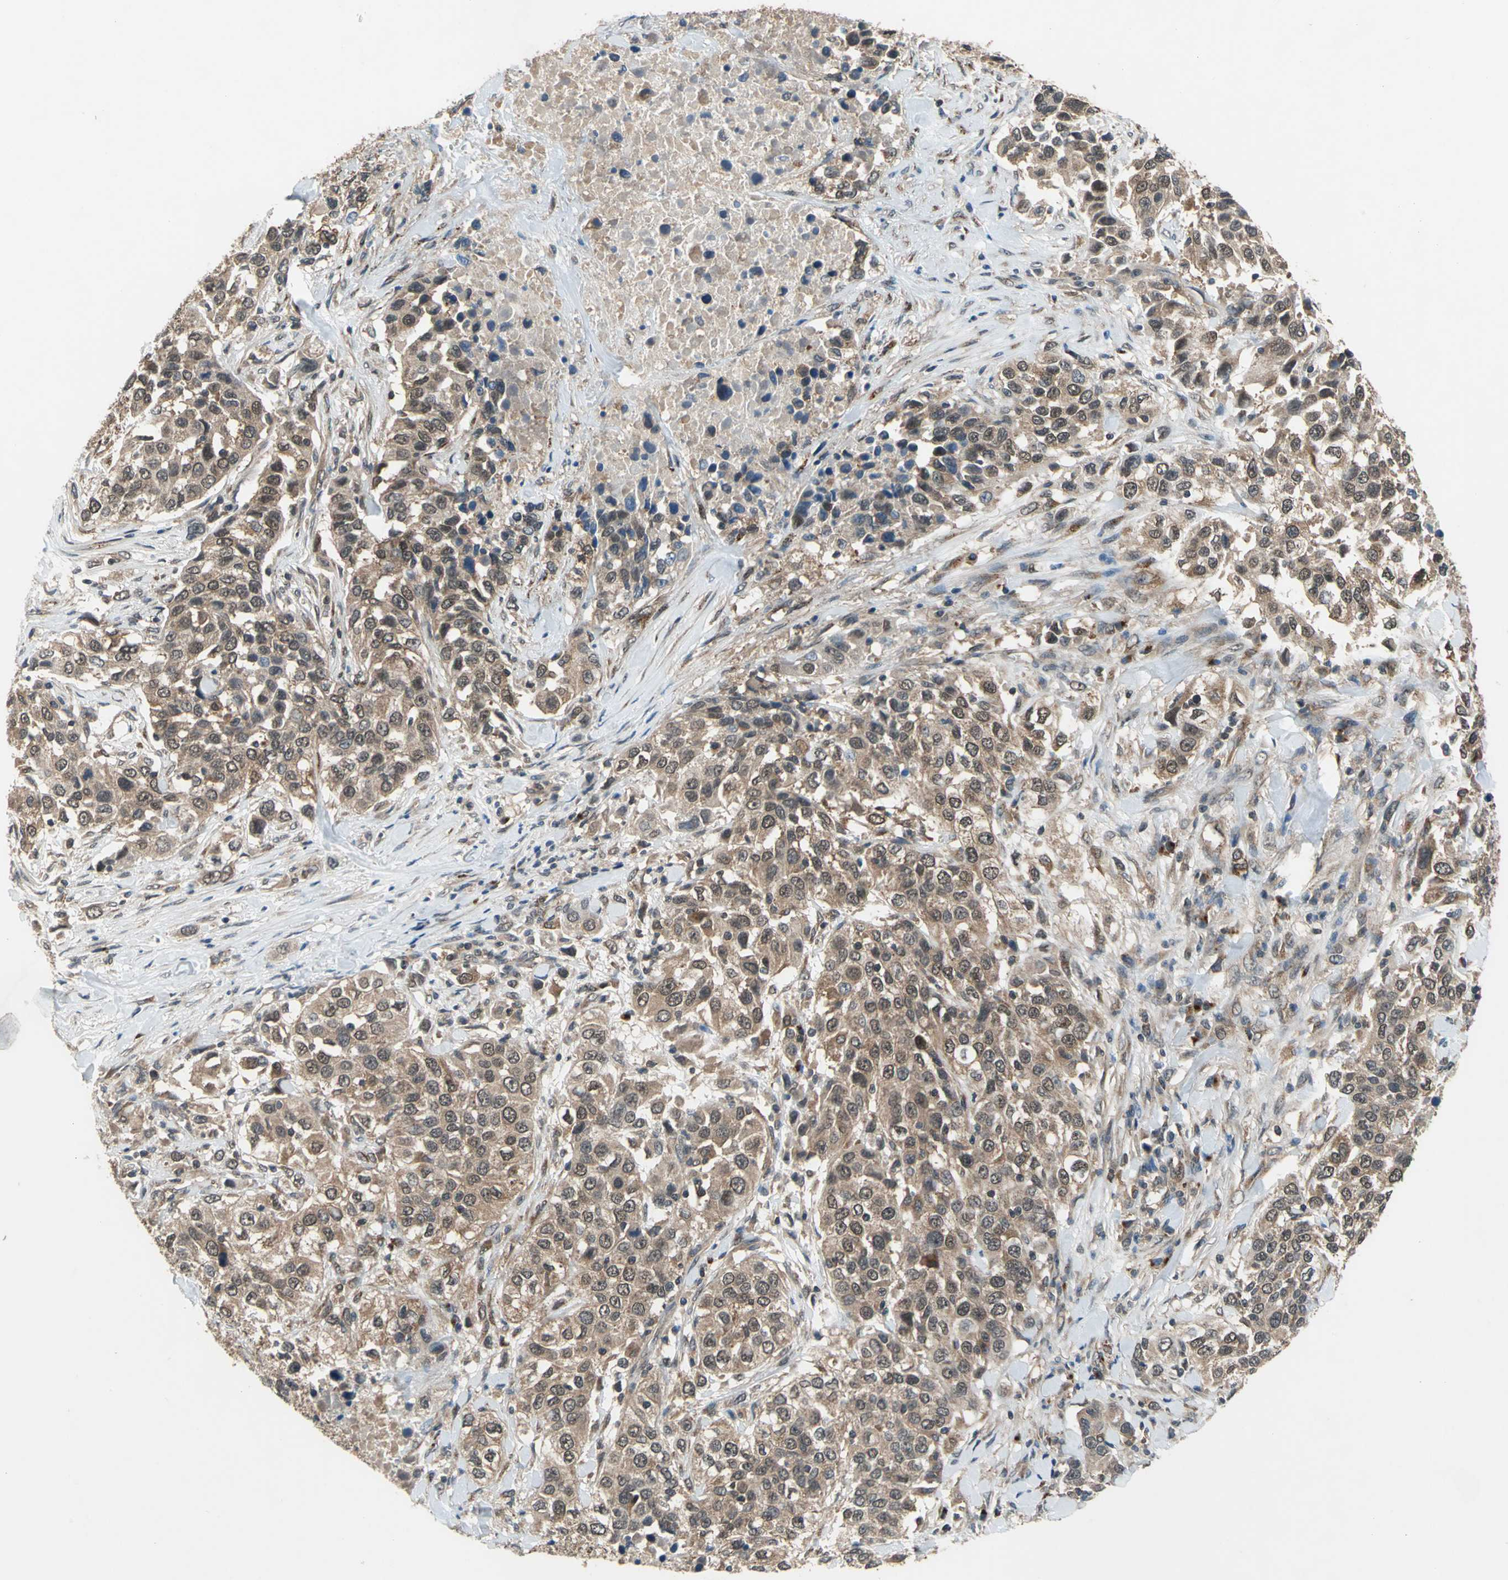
{"staining": {"intensity": "moderate", "quantity": ">75%", "location": "cytoplasmic/membranous,nuclear"}, "tissue": "urothelial cancer", "cell_type": "Tumor cells", "image_type": "cancer", "snomed": [{"axis": "morphology", "description": "Urothelial carcinoma, High grade"}, {"axis": "topography", "description": "Urinary bladder"}], "caption": "Urothelial carcinoma (high-grade) stained with immunohistochemistry (IHC) displays moderate cytoplasmic/membranous and nuclear positivity in approximately >75% of tumor cells.", "gene": "NFKBIE", "patient": {"sex": "female", "age": 80}}